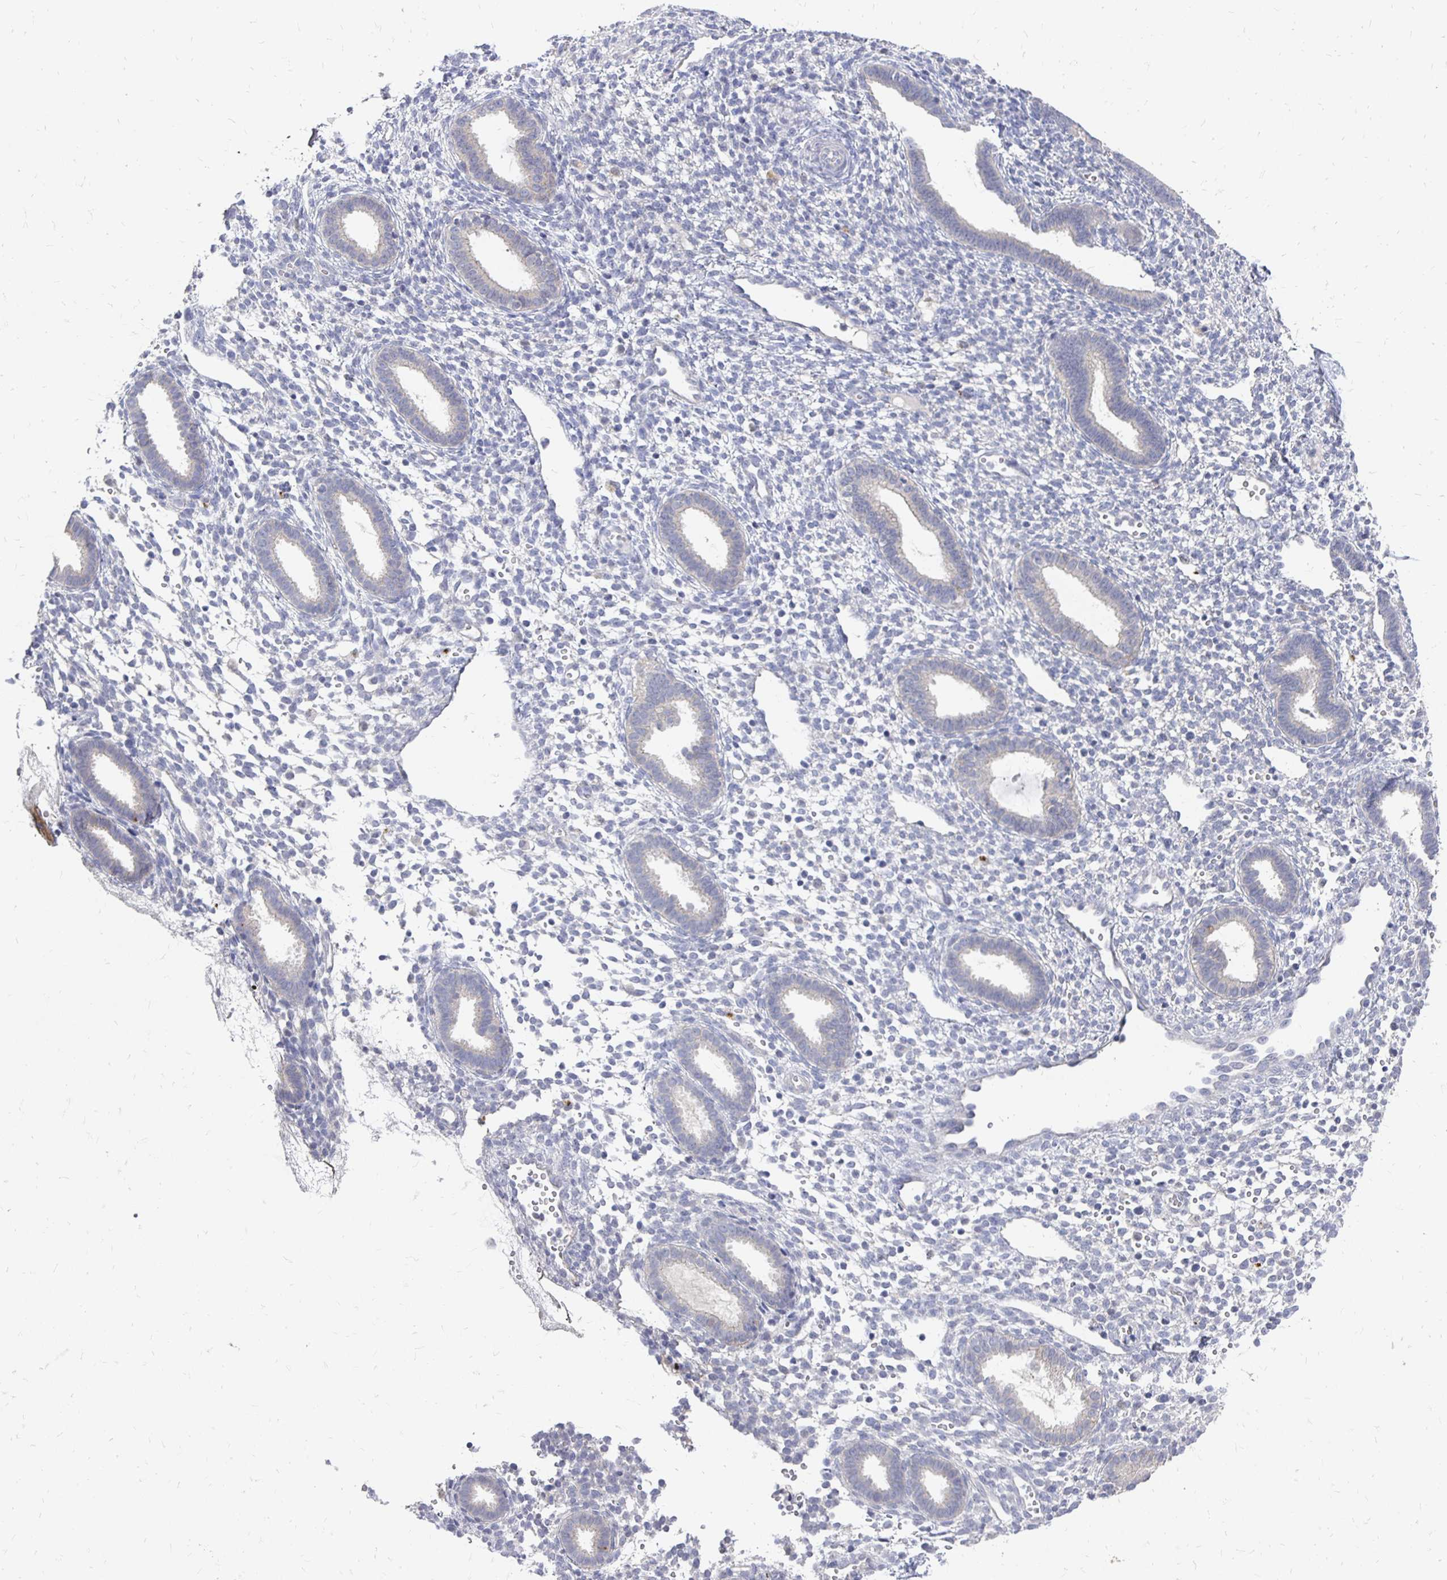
{"staining": {"intensity": "negative", "quantity": "none", "location": "none"}, "tissue": "endometrium", "cell_type": "Cells in endometrial stroma", "image_type": "normal", "snomed": [{"axis": "morphology", "description": "Normal tissue, NOS"}, {"axis": "topography", "description": "Endometrium"}], "caption": "Immunohistochemistry image of unremarkable human endometrium stained for a protein (brown), which demonstrates no positivity in cells in endometrial stroma. Brightfield microscopy of immunohistochemistry stained with DAB (brown) and hematoxylin (blue), captured at high magnification.", "gene": "FKRP", "patient": {"sex": "female", "age": 36}}